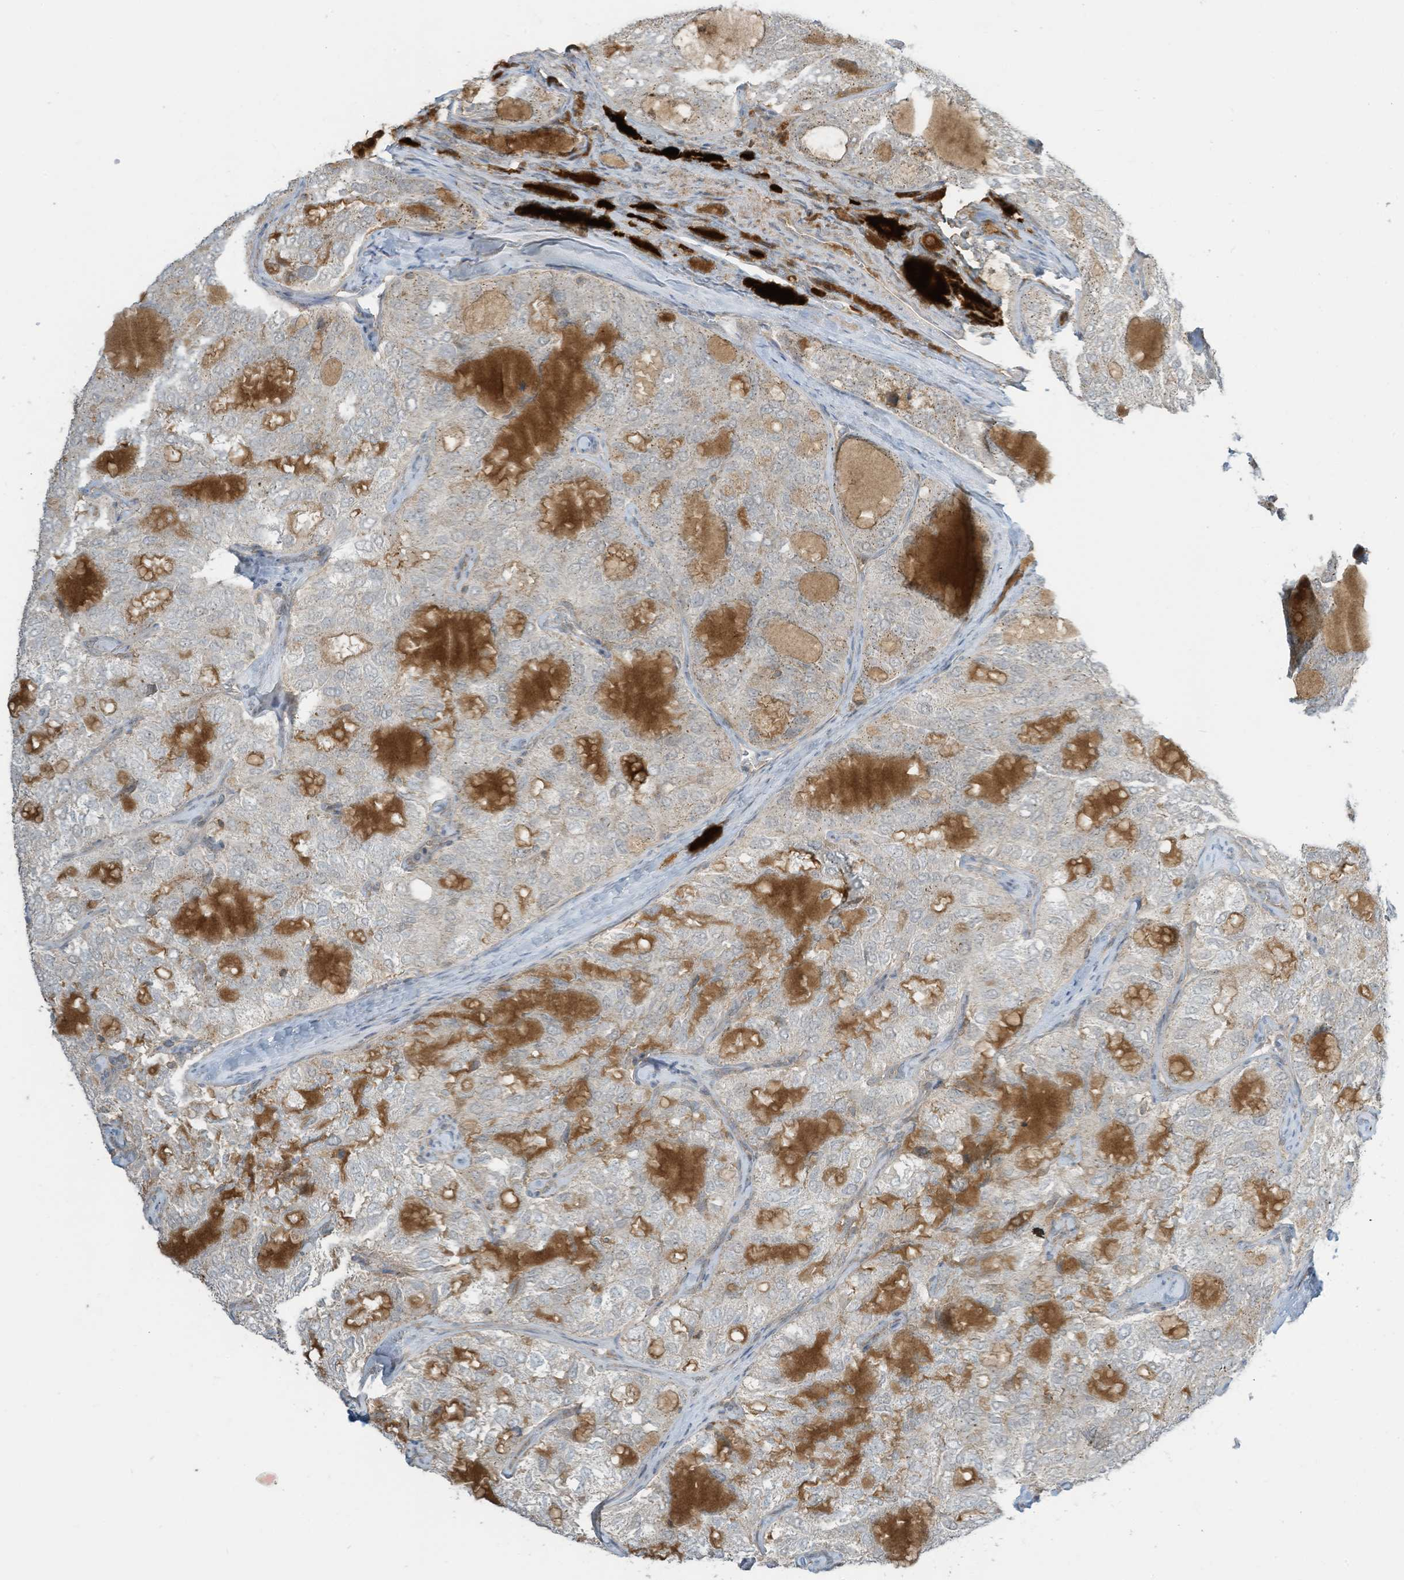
{"staining": {"intensity": "negative", "quantity": "none", "location": "none"}, "tissue": "thyroid cancer", "cell_type": "Tumor cells", "image_type": "cancer", "snomed": [{"axis": "morphology", "description": "Follicular adenoma carcinoma, NOS"}, {"axis": "topography", "description": "Thyroid gland"}], "caption": "An image of thyroid cancer (follicular adenoma carcinoma) stained for a protein exhibits no brown staining in tumor cells.", "gene": "PARVG", "patient": {"sex": "male", "age": 75}}